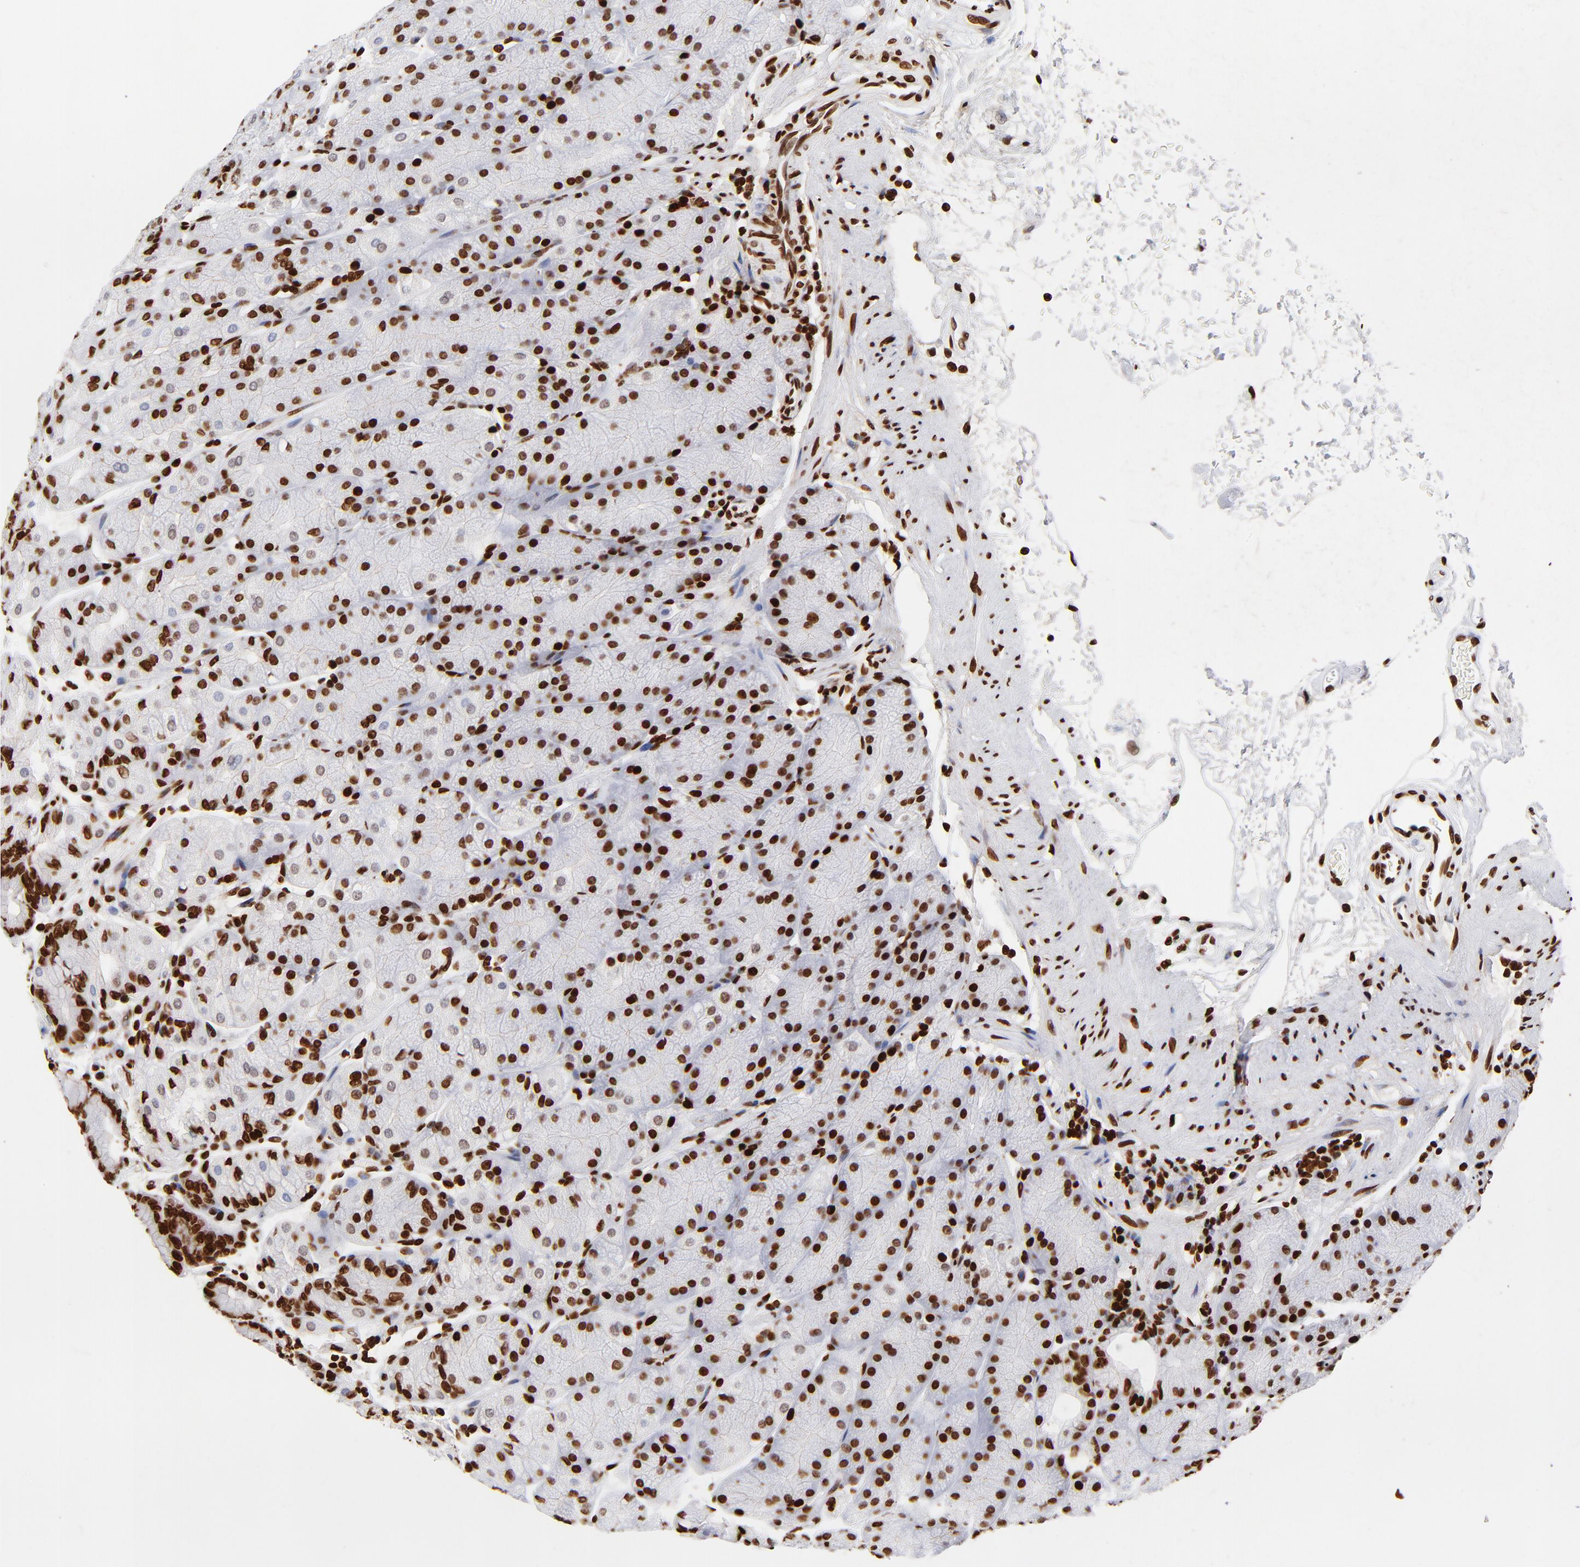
{"staining": {"intensity": "strong", "quantity": ">75%", "location": "nuclear"}, "tissue": "stomach", "cell_type": "Glandular cells", "image_type": "normal", "snomed": [{"axis": "morphology", "description": "Normal tissue, NOS"}, {"axis": "topography", "description": "Stomach, upper"}, {"axis": "topography", "description": "Stomach"}], "caption": "Stomach stained for a protein displays strong nuclear positivity in glandular cells. Using DAB (brown) and hematoxylin (blue) stains, captured at high magnification using brightfield microscopy.", "gene": "FBH1", "patient": {"sex": "male", "age": 76}}